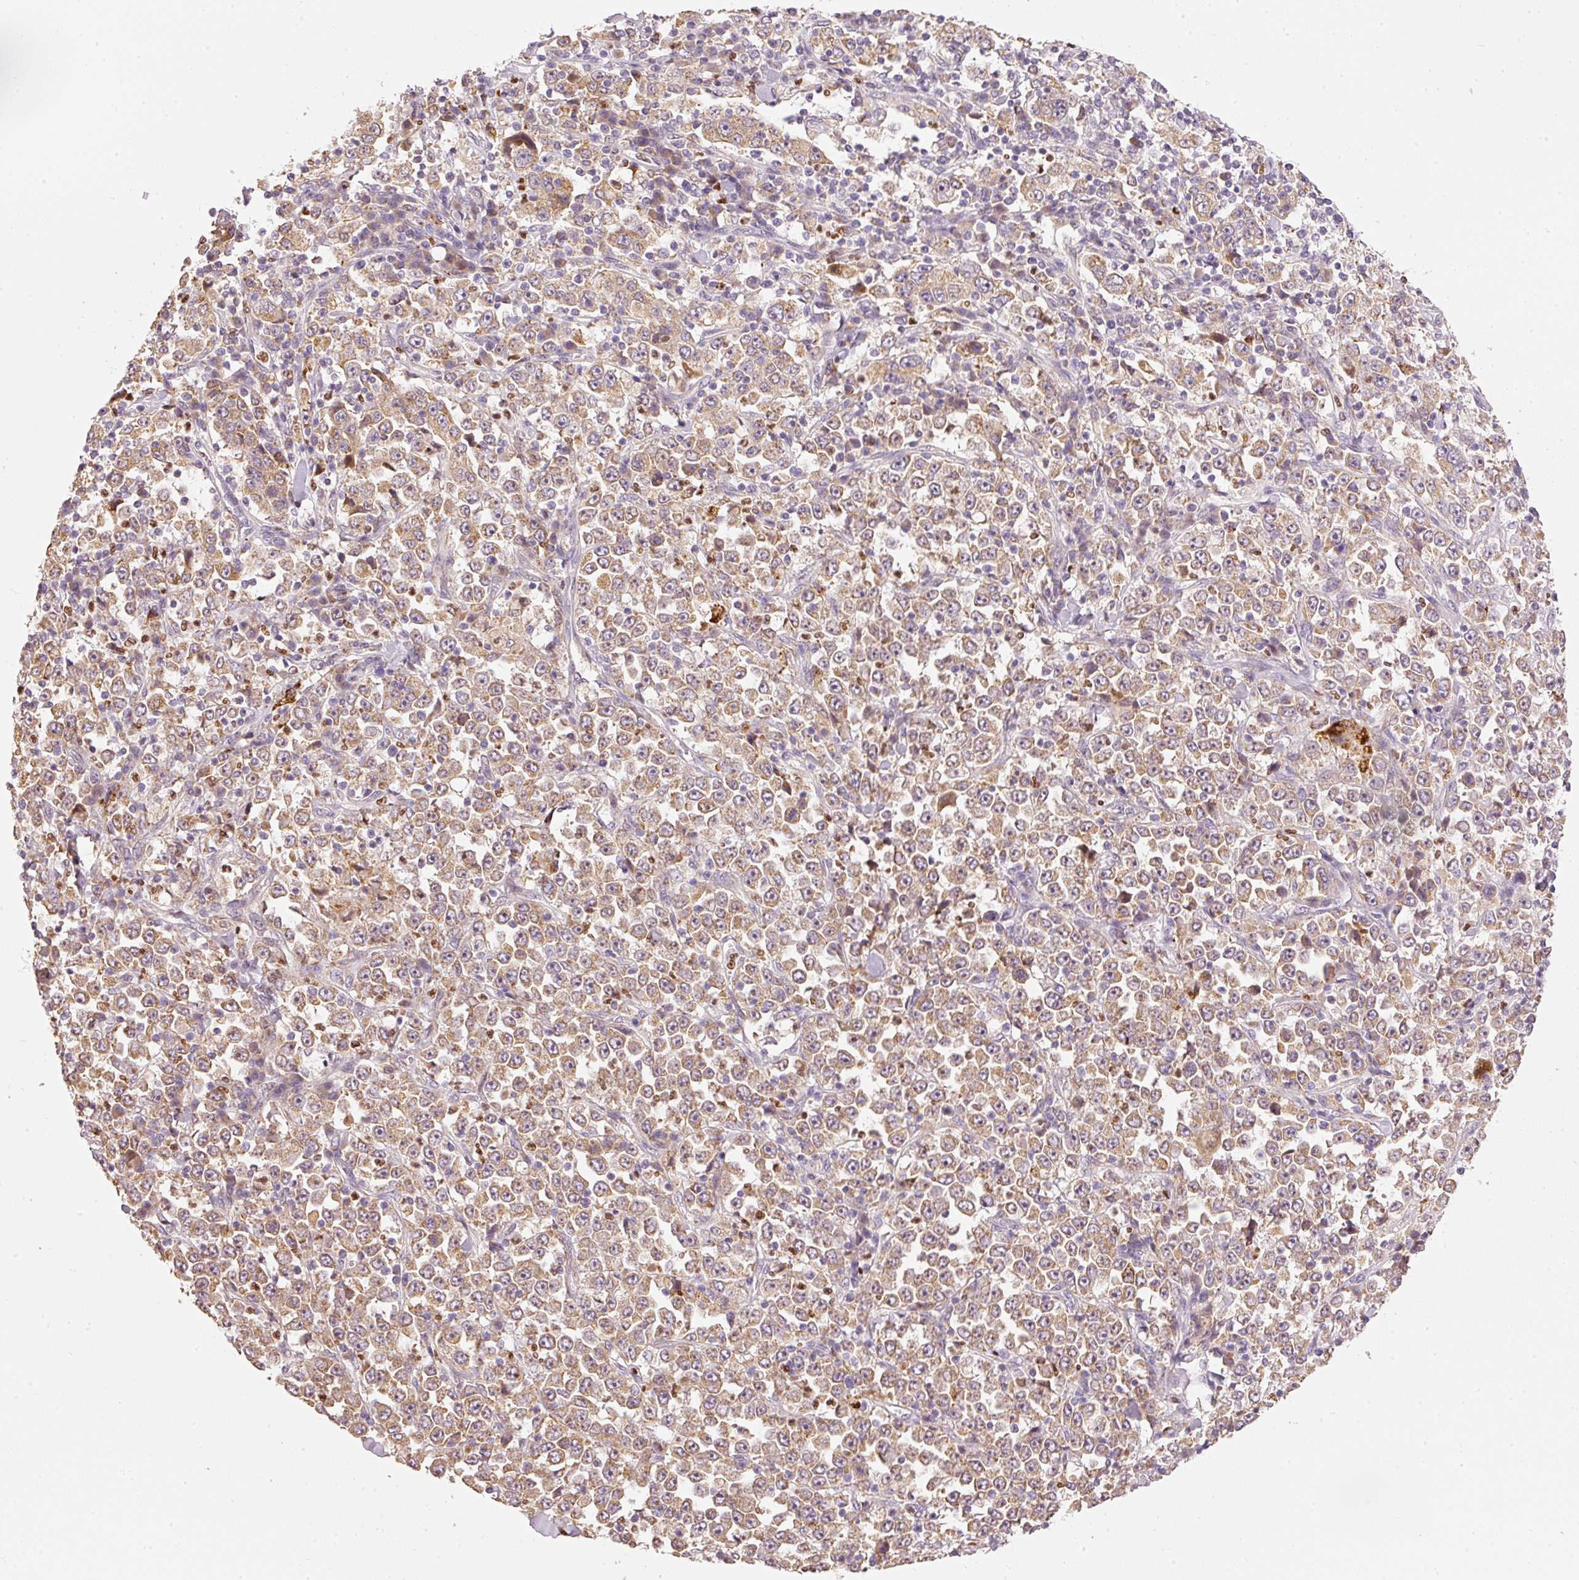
{"staining": {"intensity": "moderate", "quantity": ">75%", "location": "cytoplasmic/membranous"}, "tissue": "stomach cancer", "cell_type": "Tumor cells", "image_type": "cancer", "snomed": [{"axis": "morphology", "description": "Normal tissue, NOS"}, {"axis": "morphology", "description": "Adenocarcinoma, NOS"}, {"axis": "topography", "description": "Stomach, upper"}, {"axis": "topography", "description": "Stomach"}], "caption": "Moderate cytoplasmic/membranous protein positivity is identified in about >75% of tumor cells in stomach cancer. (IHC, brightfield microscopy, high magnification).", "gene": "MTHFD1L", "patient": {"sex": "male", "age": 59}}